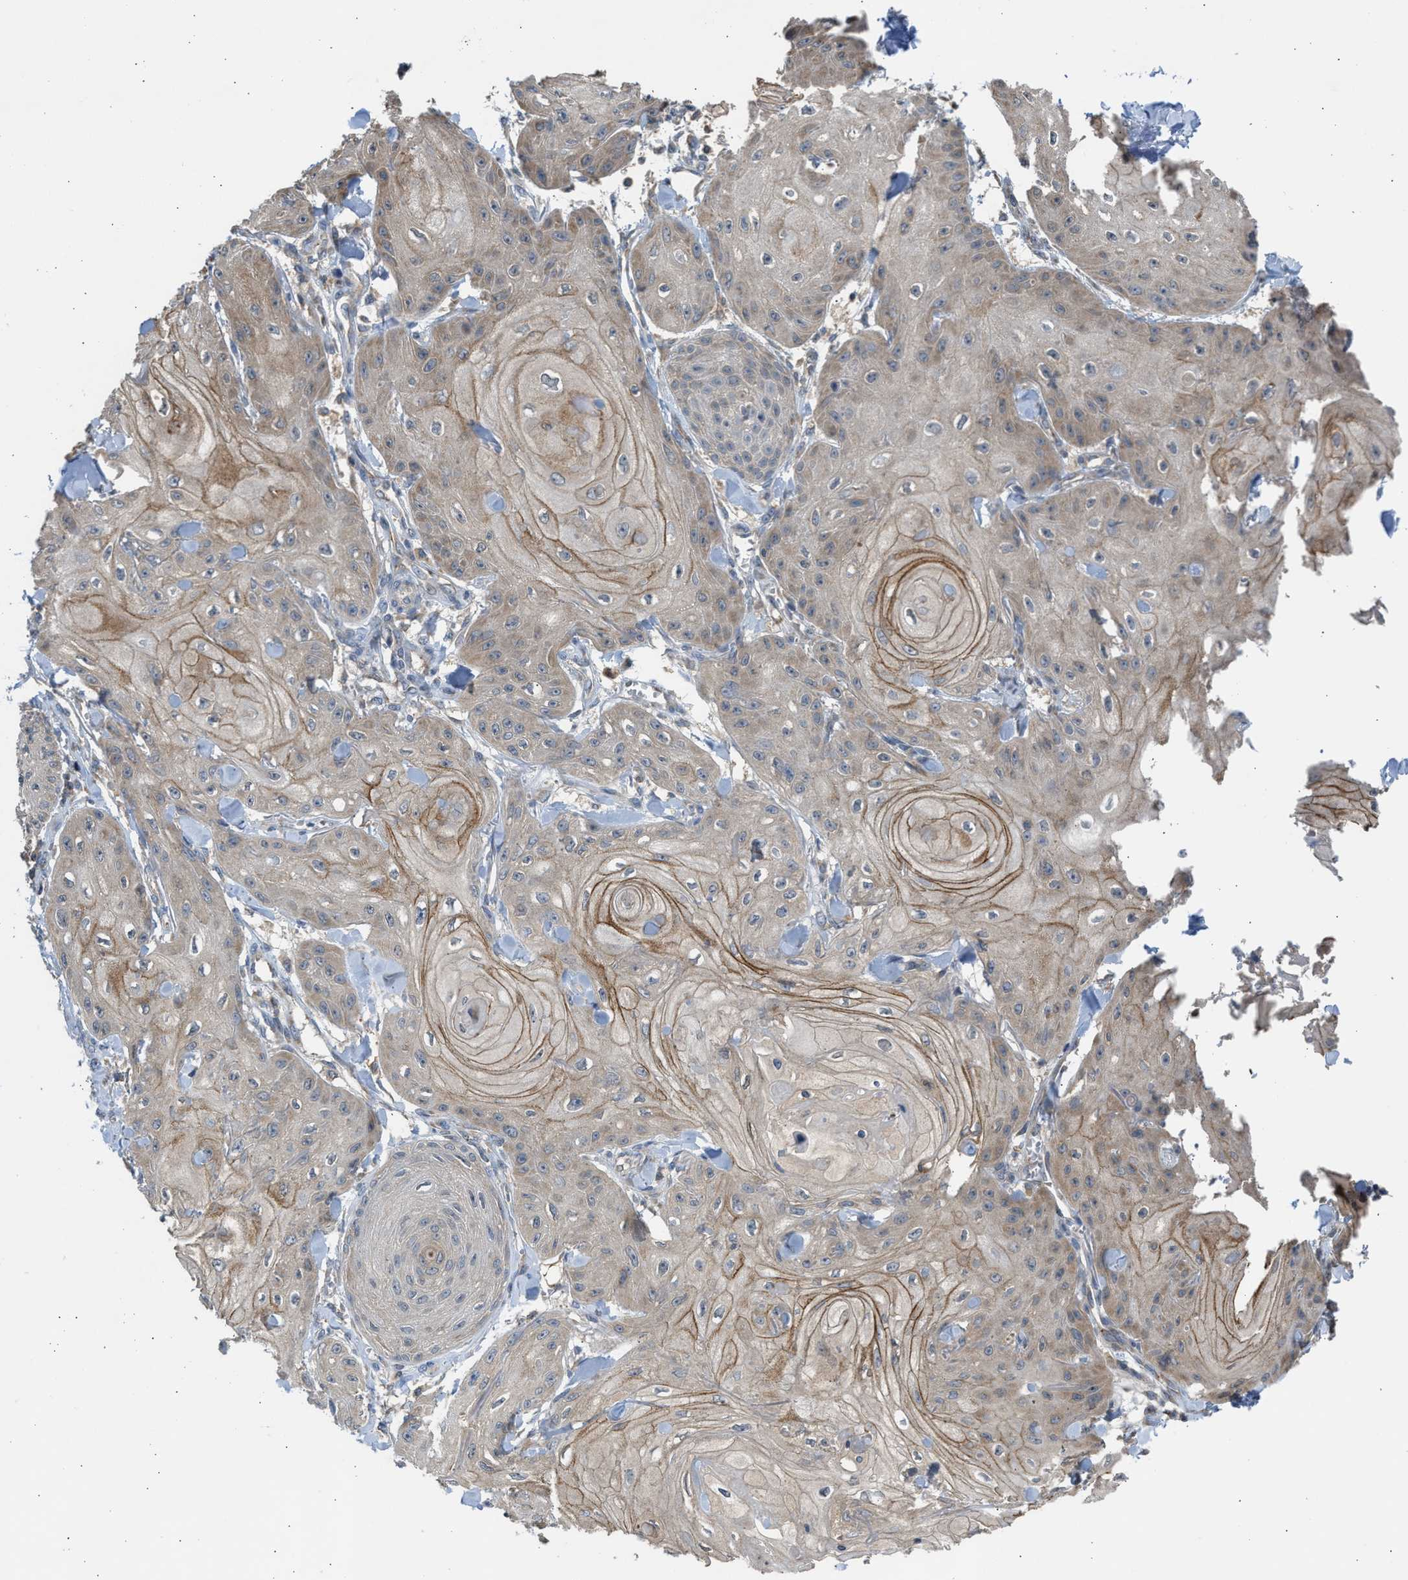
{"staining": {"intensity": "weak", "quantity": "25%-75%", "location": "cytoplasmic/membranous"}, "tissue": "skin cancer", "cell_type": "Tumor cells", "image_type": "cancer", "snomed": [{"axis": "morphology", "description": "Squamous cell carcinoma, NOS"}, {"axis": "topography", "description": "Skin"}], "caption": "Human skin cancer (squamous cell carcinoma) stained for a protein (brown) exhibits weak cytoplasmic/membranous positive positivity in approximately 25%-75% of tumor cells.", "gene": "CYP1A1", "patient": {"sex": "male", "age": 74}}